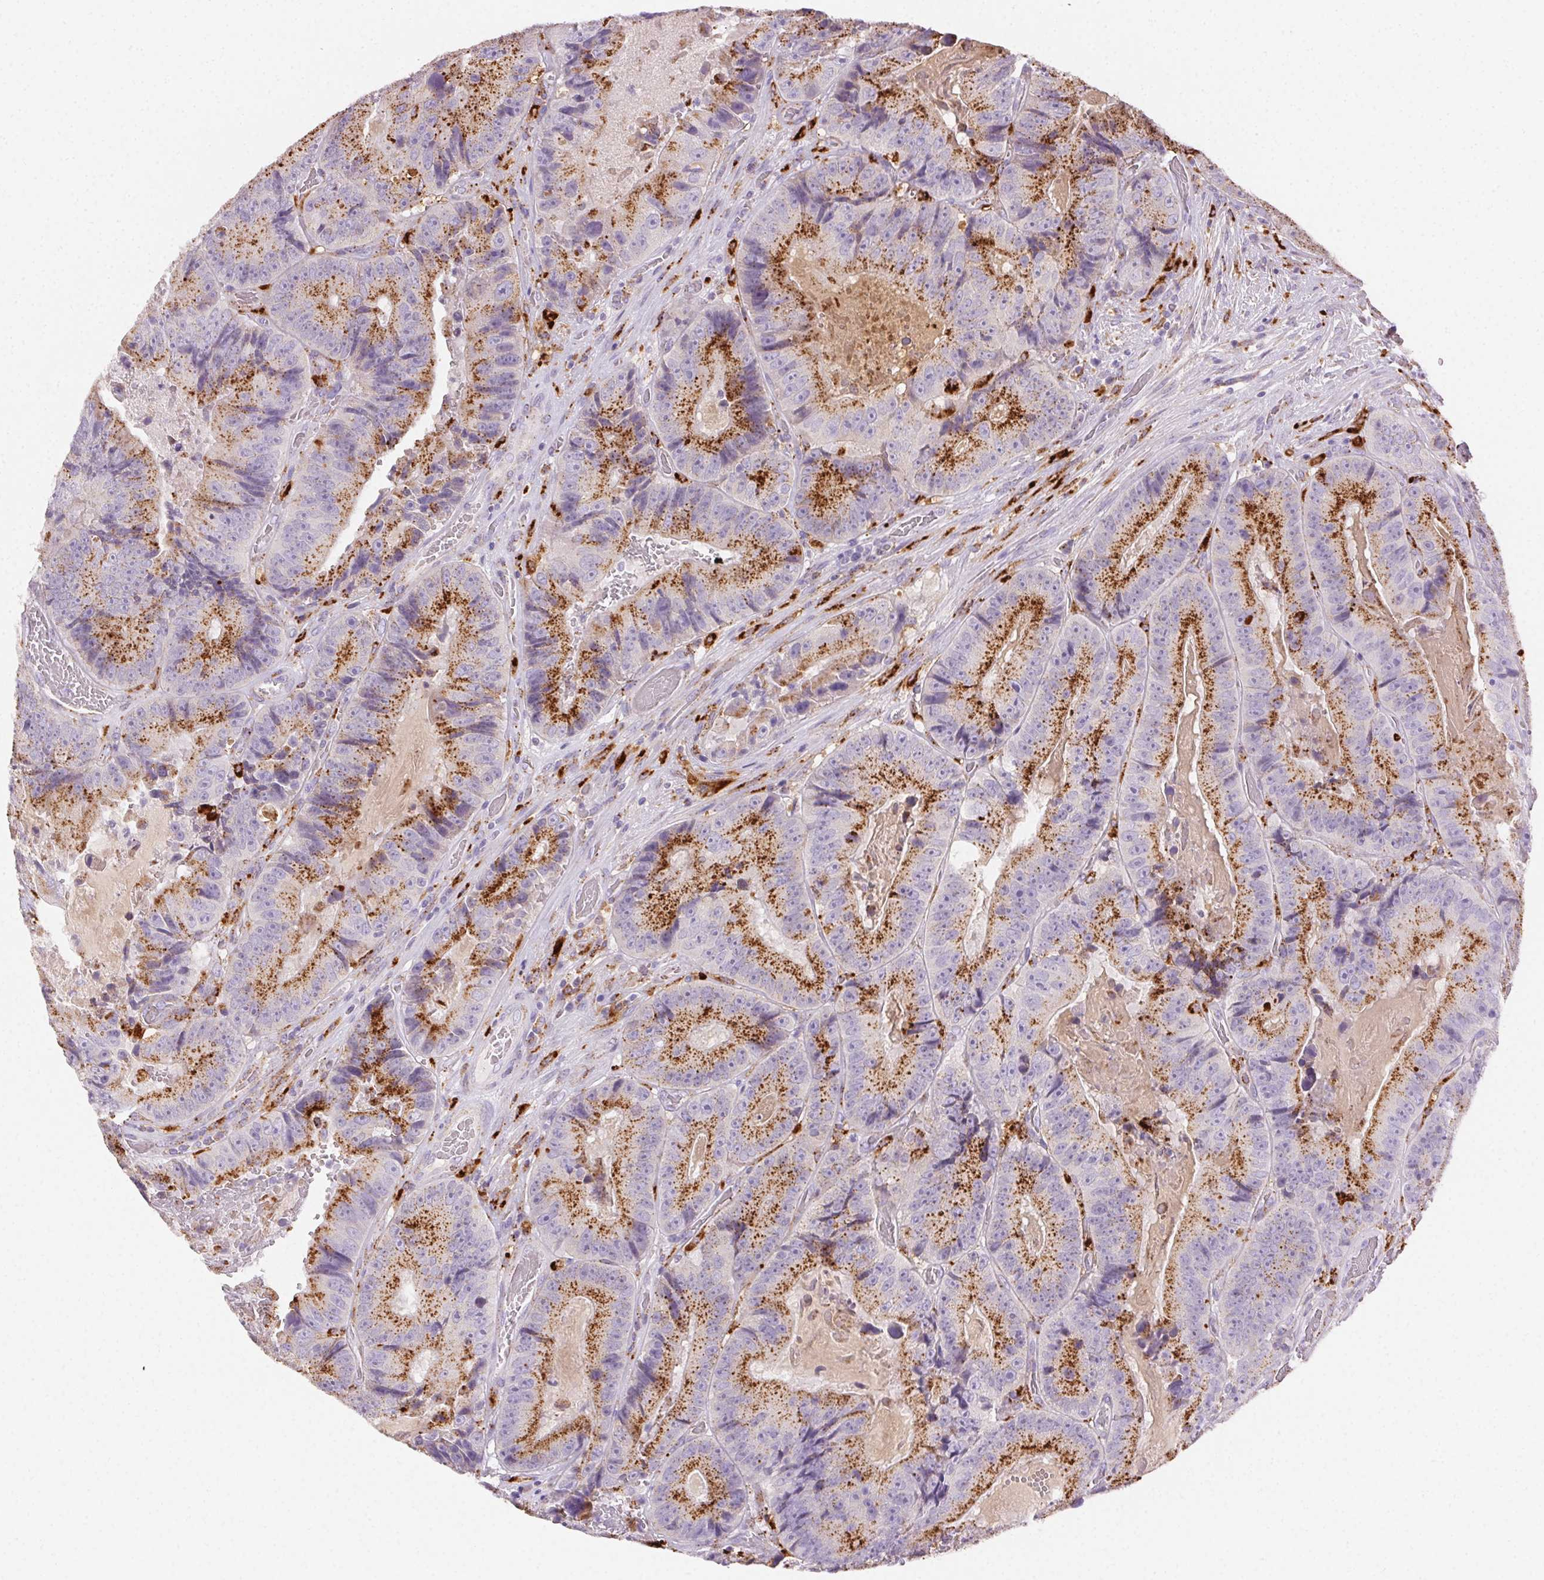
{"staining": {"intensity": "strong", "quantity": "25%-75%", "location": "cytoplasmic/membranous"}, "tissue": "colorectal cancer", "cell_type": "Tumor cells", "image_type": "cancer", "snomed": [{"axis": "morphology", "description": "Adenocarcinoma, NOS"}, {"axis": "topography", "description": "Colon"}], "caption": "This is an image of immunohistochemistry staining of colorectal cancer (adenocarcinoma), which shows strong positivity in the cytoplasmic/membranous of tumor cells.", "gene": "SCPEP1", "patient": {"sex": "female", "age": 86}}